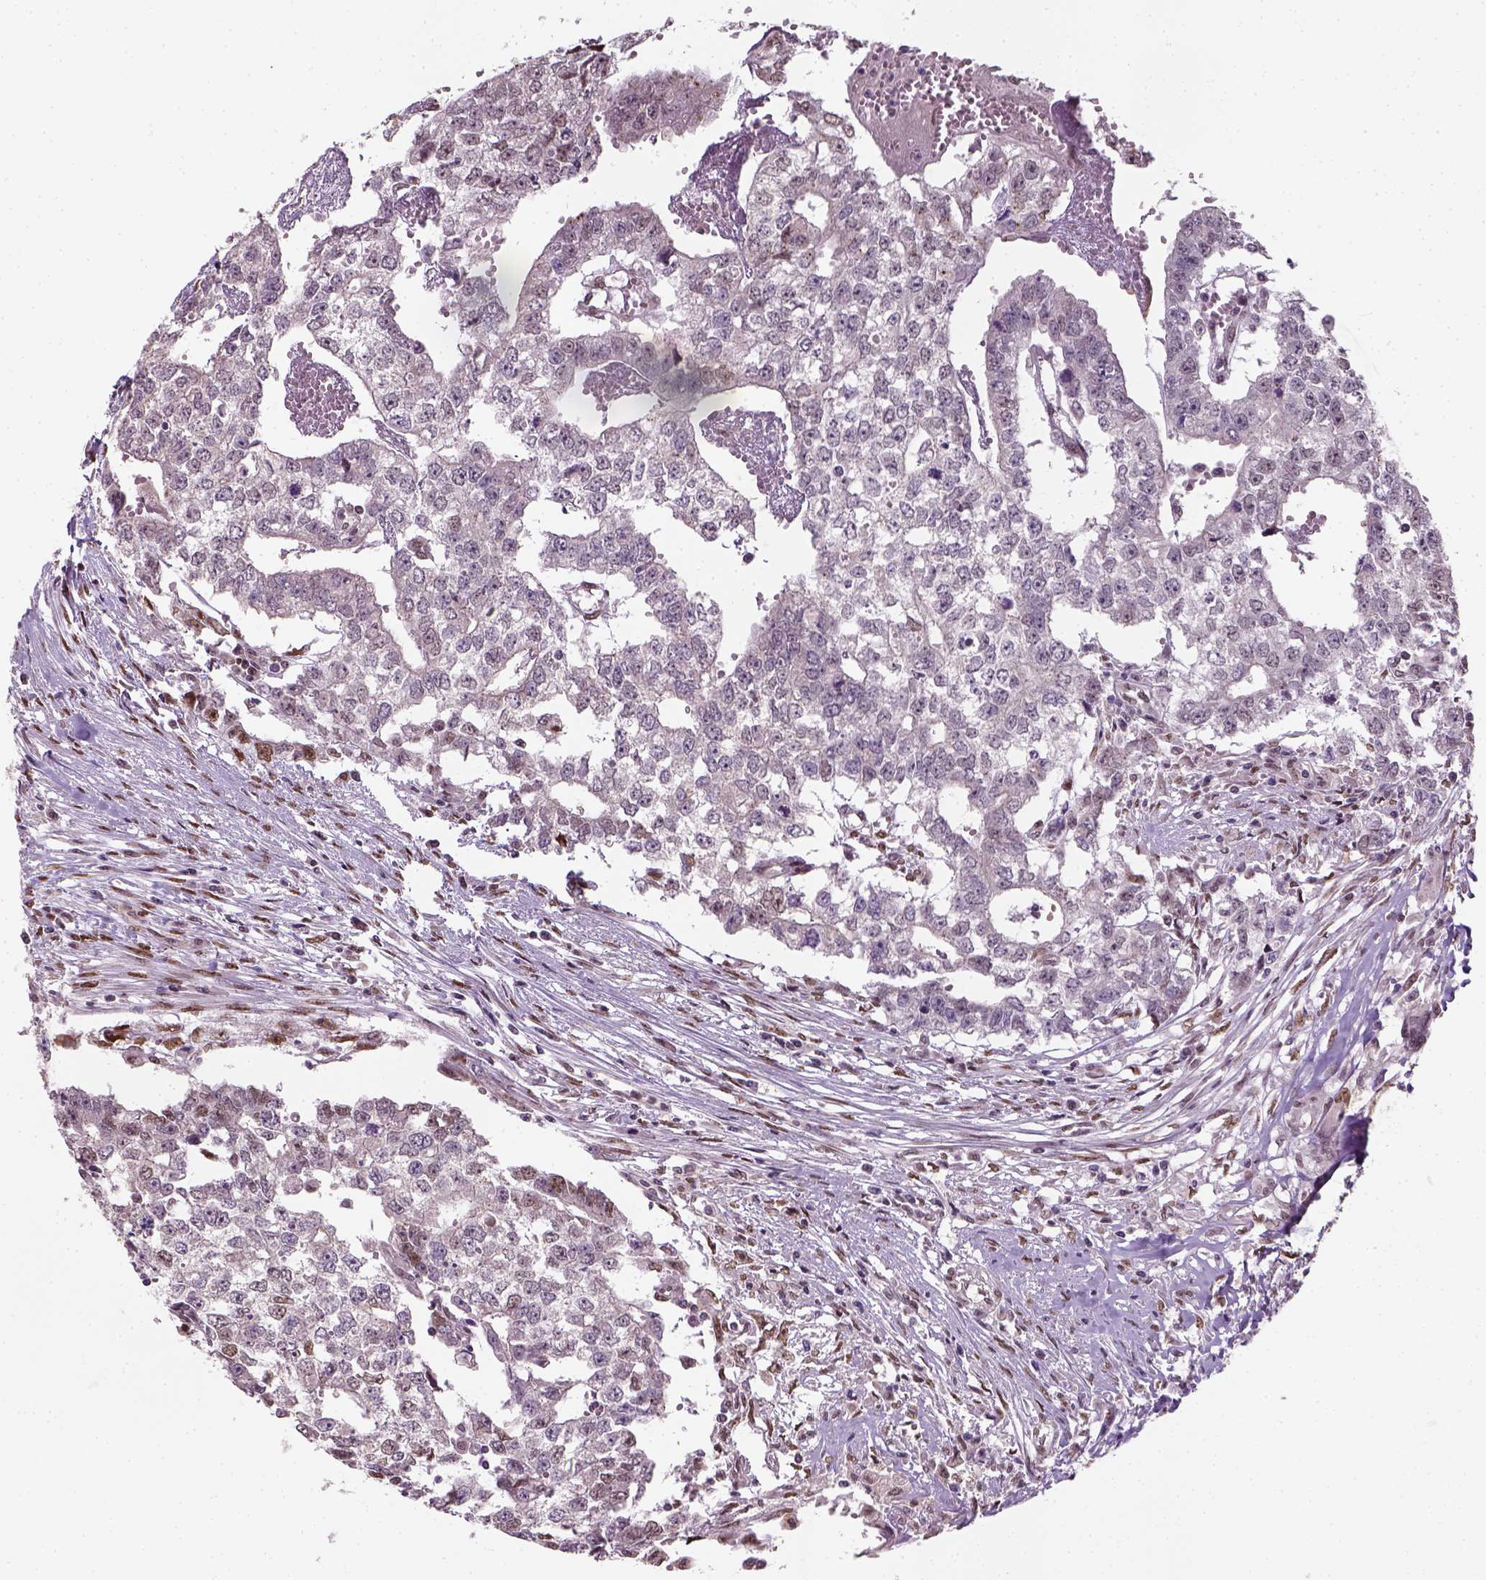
{"staining": {"intensity": "moderate", "quantity": "<25%", "location": "nuclear"}, "tissue": "testis cancer", "cell_type": "Tumor cells", "image_type": "cancer", "snomed": [{"axis": "morphology", "description": "Carcinoma, Embryonal, NOS"}, {"axis": "morphology", "description": "Teratoma, malignant, NOS"}, {"axis": "topography", "description": "Testis"}], "caption": "A low amount of moderate nuclear positivity is present in approximately <25% of tumor cells in testis cancer (embryonal carcinoma) tissue.", "gene": "C1orf112", "patient": {"sex": "male", "age": 24}}